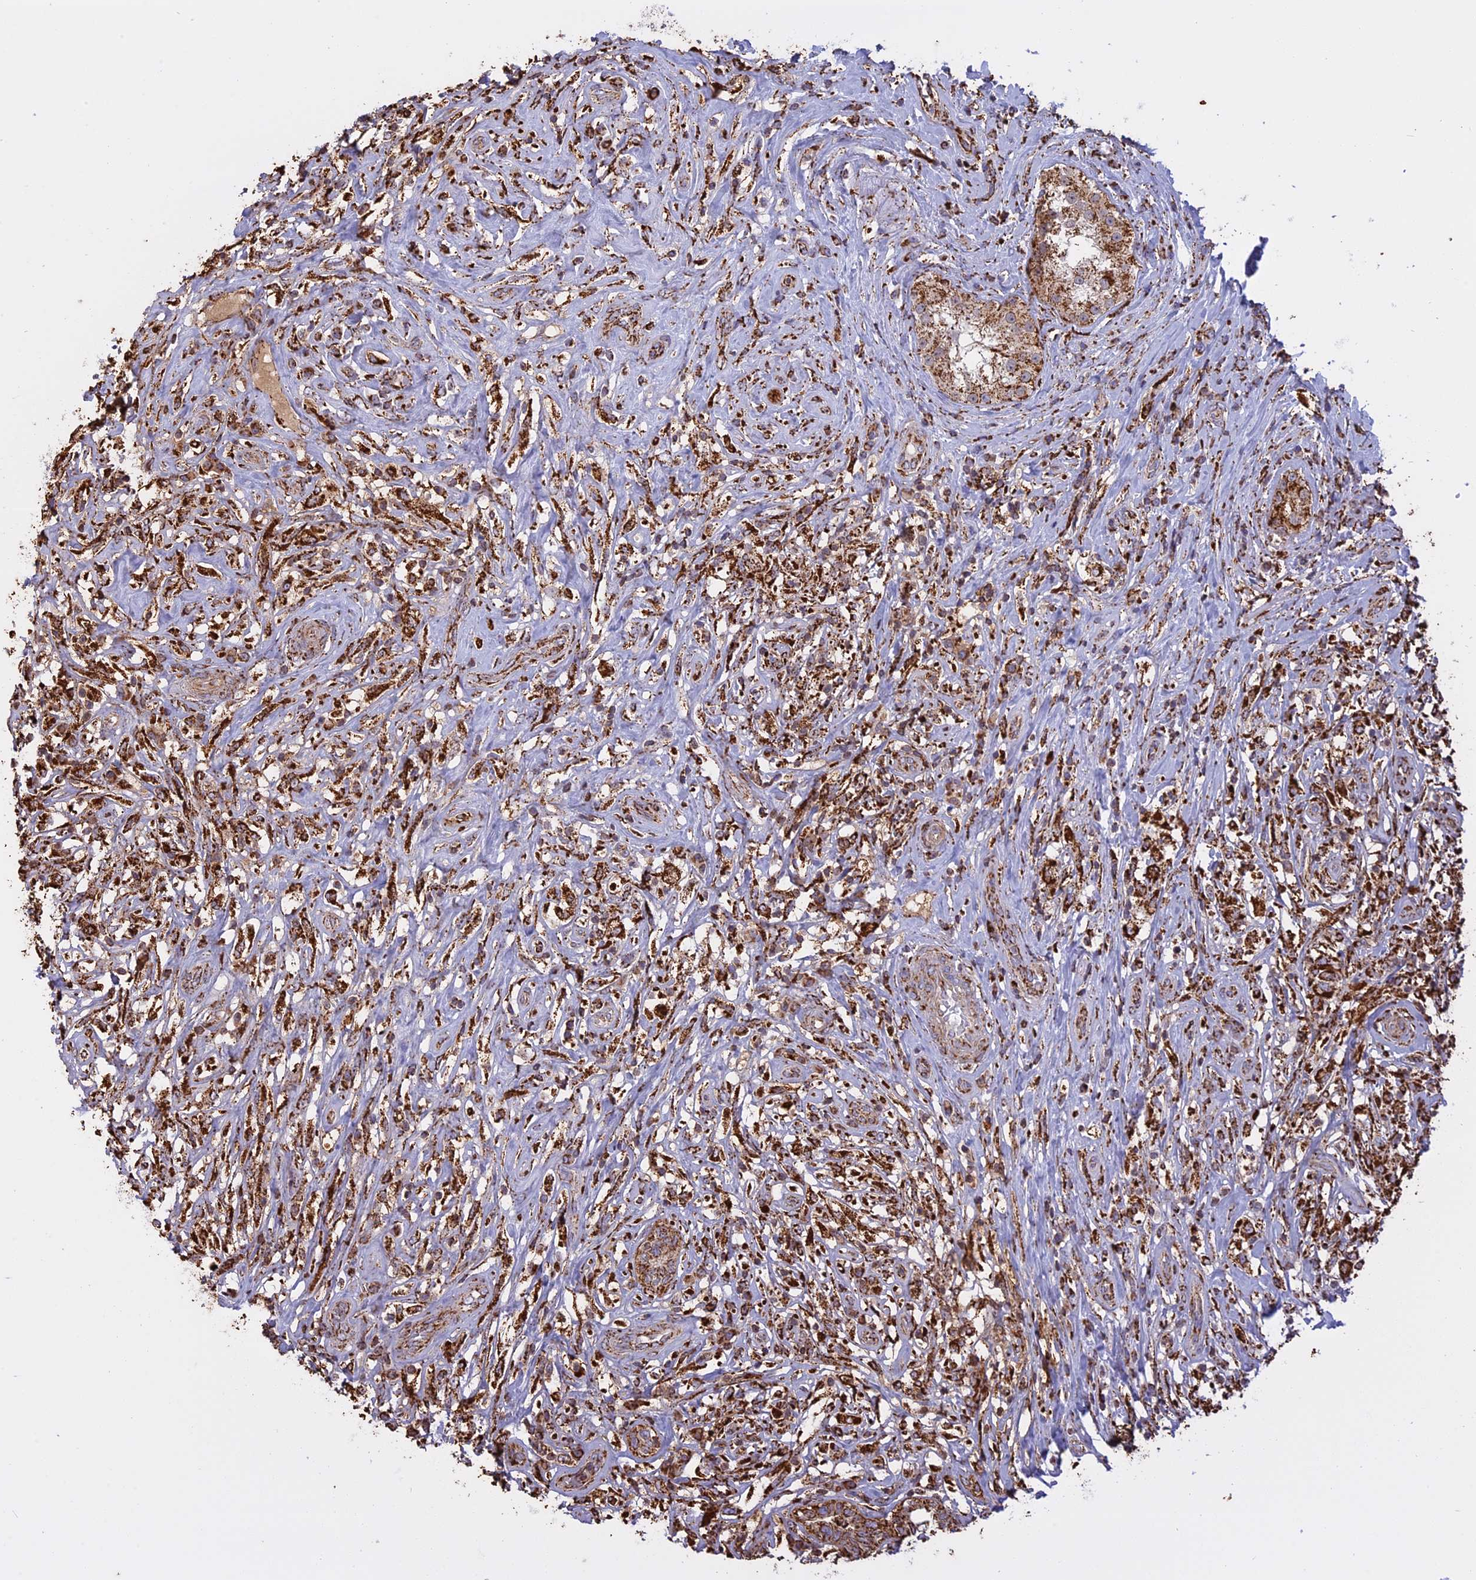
{"staining": {"intensity": "strong", "quantity": "25%-75%", "location": "cytoplasmic/membranous"}, "tissue": "testis cancer", "cell_type": "Tumor cells", "image_type": "cancer", "snomed": [{"axis": "morphology", "description": "Seminoma, NOS"}, {"axis": "topography", "description": "Testis"}], "caption": "DAB (3,3'-diaminobenzidine) immunohistochemical staining of seminoma (testis) demonstrates strong cytoplasmic/membranous protein positivity in about 25%-75% of tumor cells.", "gene": "KCNG1", "patient": {"sex": "male", "age": 49}}